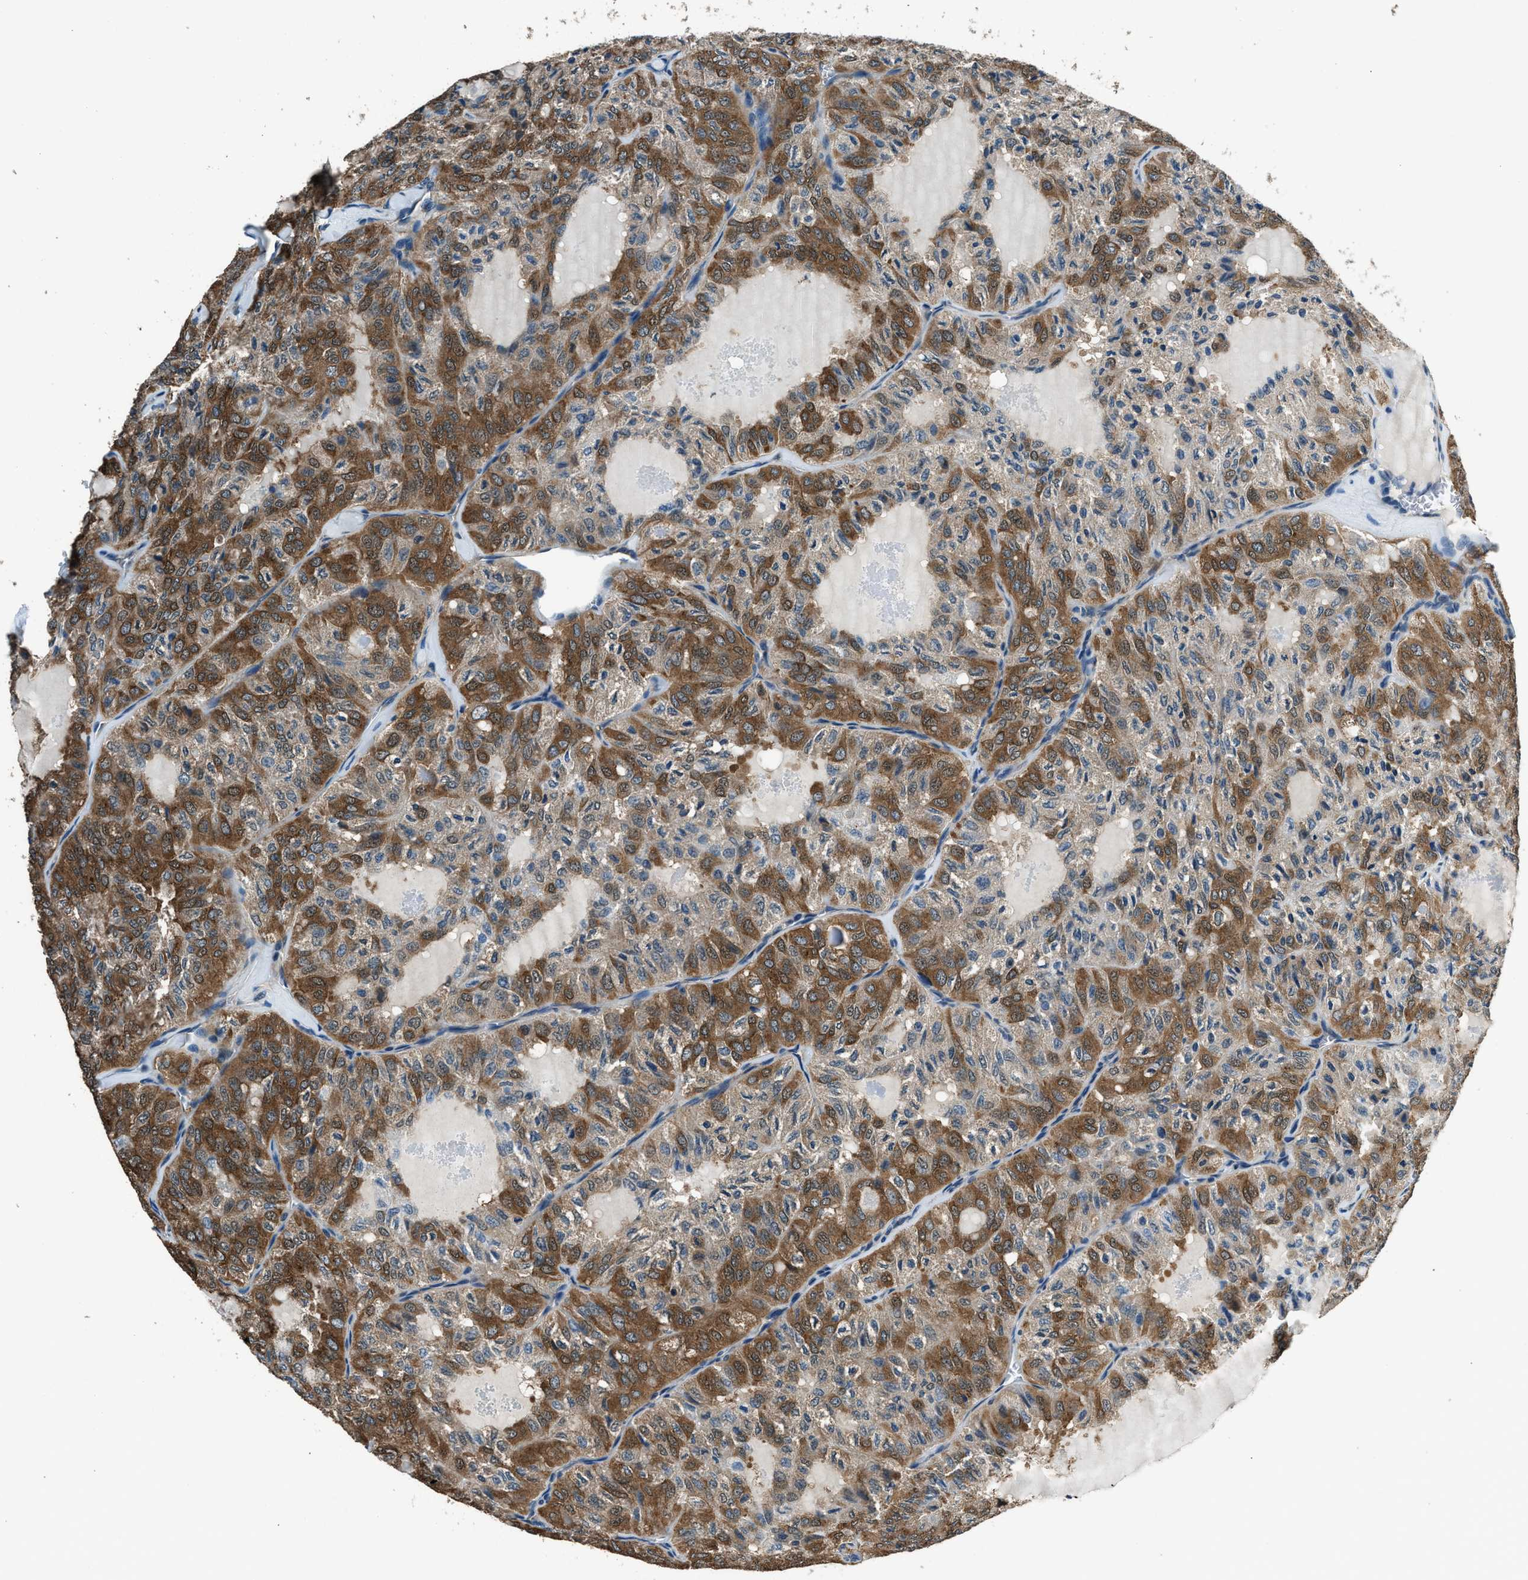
{"staining": {"intensity": "moderate", "quantity": "25%-75%", "location": "cytoplasmic/membranous"}, "tissue": "thyroid cancer", "cell_type": "Tumor cells", "image_type": "cancer", "snomed": [{"axis": "morphology", "description": "Follicular adenoma carcinoma, NOS"}, {"axis": "topography", "description": "Thyroid gland"}], "caption": "A histopathology image of human thyroid cancer (follicular adenoma carcinoma) stained for a protein exhibits moderate cytoplasmic/membranous brown staining in tumor cells. (IHC, brightfield microscopy, high magnification).", "gene": "ARFGAP2", "patient": {"sex": "male", "age": 75}}